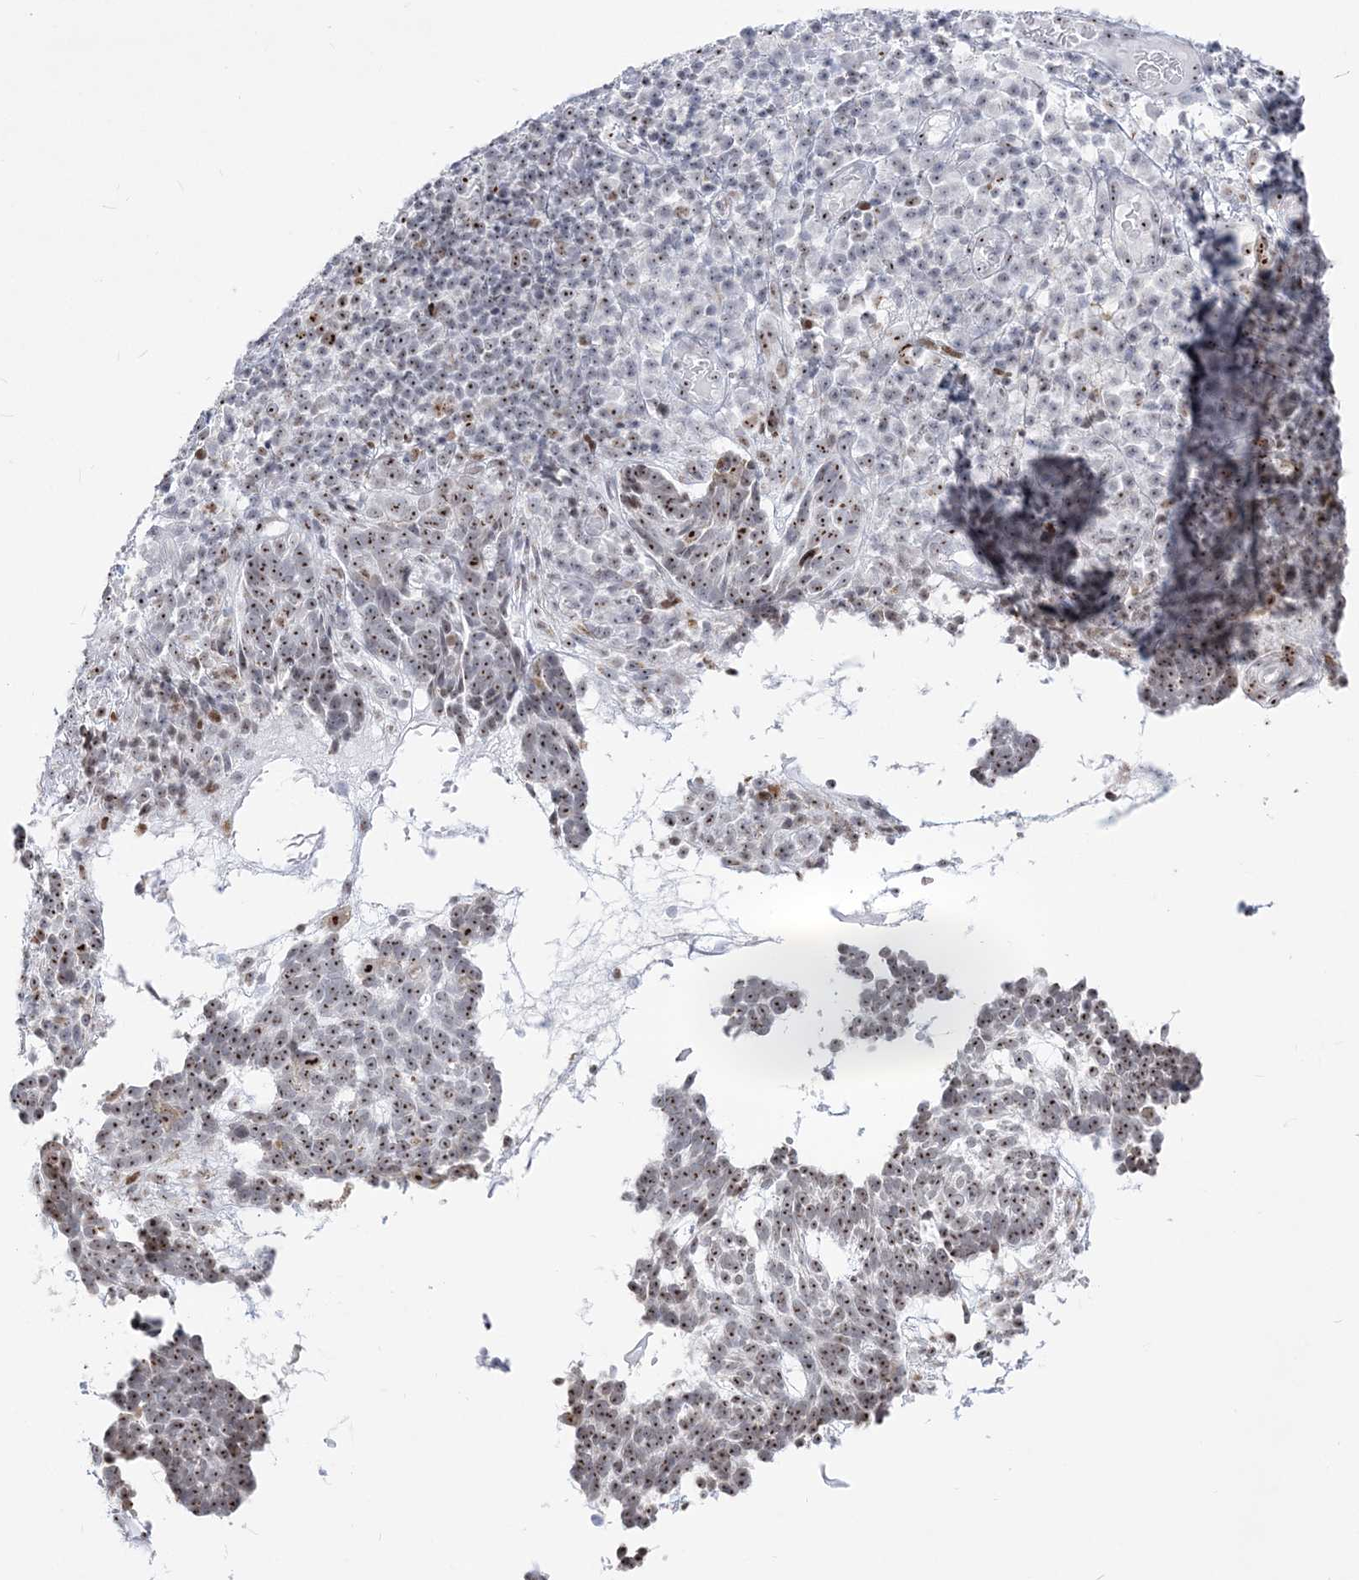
{"staining": {"intensity": "moderate", "quantity": ">75%", "location": "nuclear"}, "tissue": "skin cancer", "cell_type": "Tumor cells", "image_type": "cancer", "snomed": [{"axis": "morphology", "description": "Basal cell carcinoma"}, {"axis": "topography", "description": "Skin"}], "caption": "IHC staining of skin cancer (basal cell carcinoma), which displays medium levels of moderate nuclear expression in about >75% of tumor cells indicating moderate nuclear protein expression. The staining was performed using DAB (3,3'-diaminobenzidine) (brown) for protein detection and nuclei were counterstained in hematoxylin (blue).", "gene": "DDX21", "patient": {"sex": "male", "age": 85}}